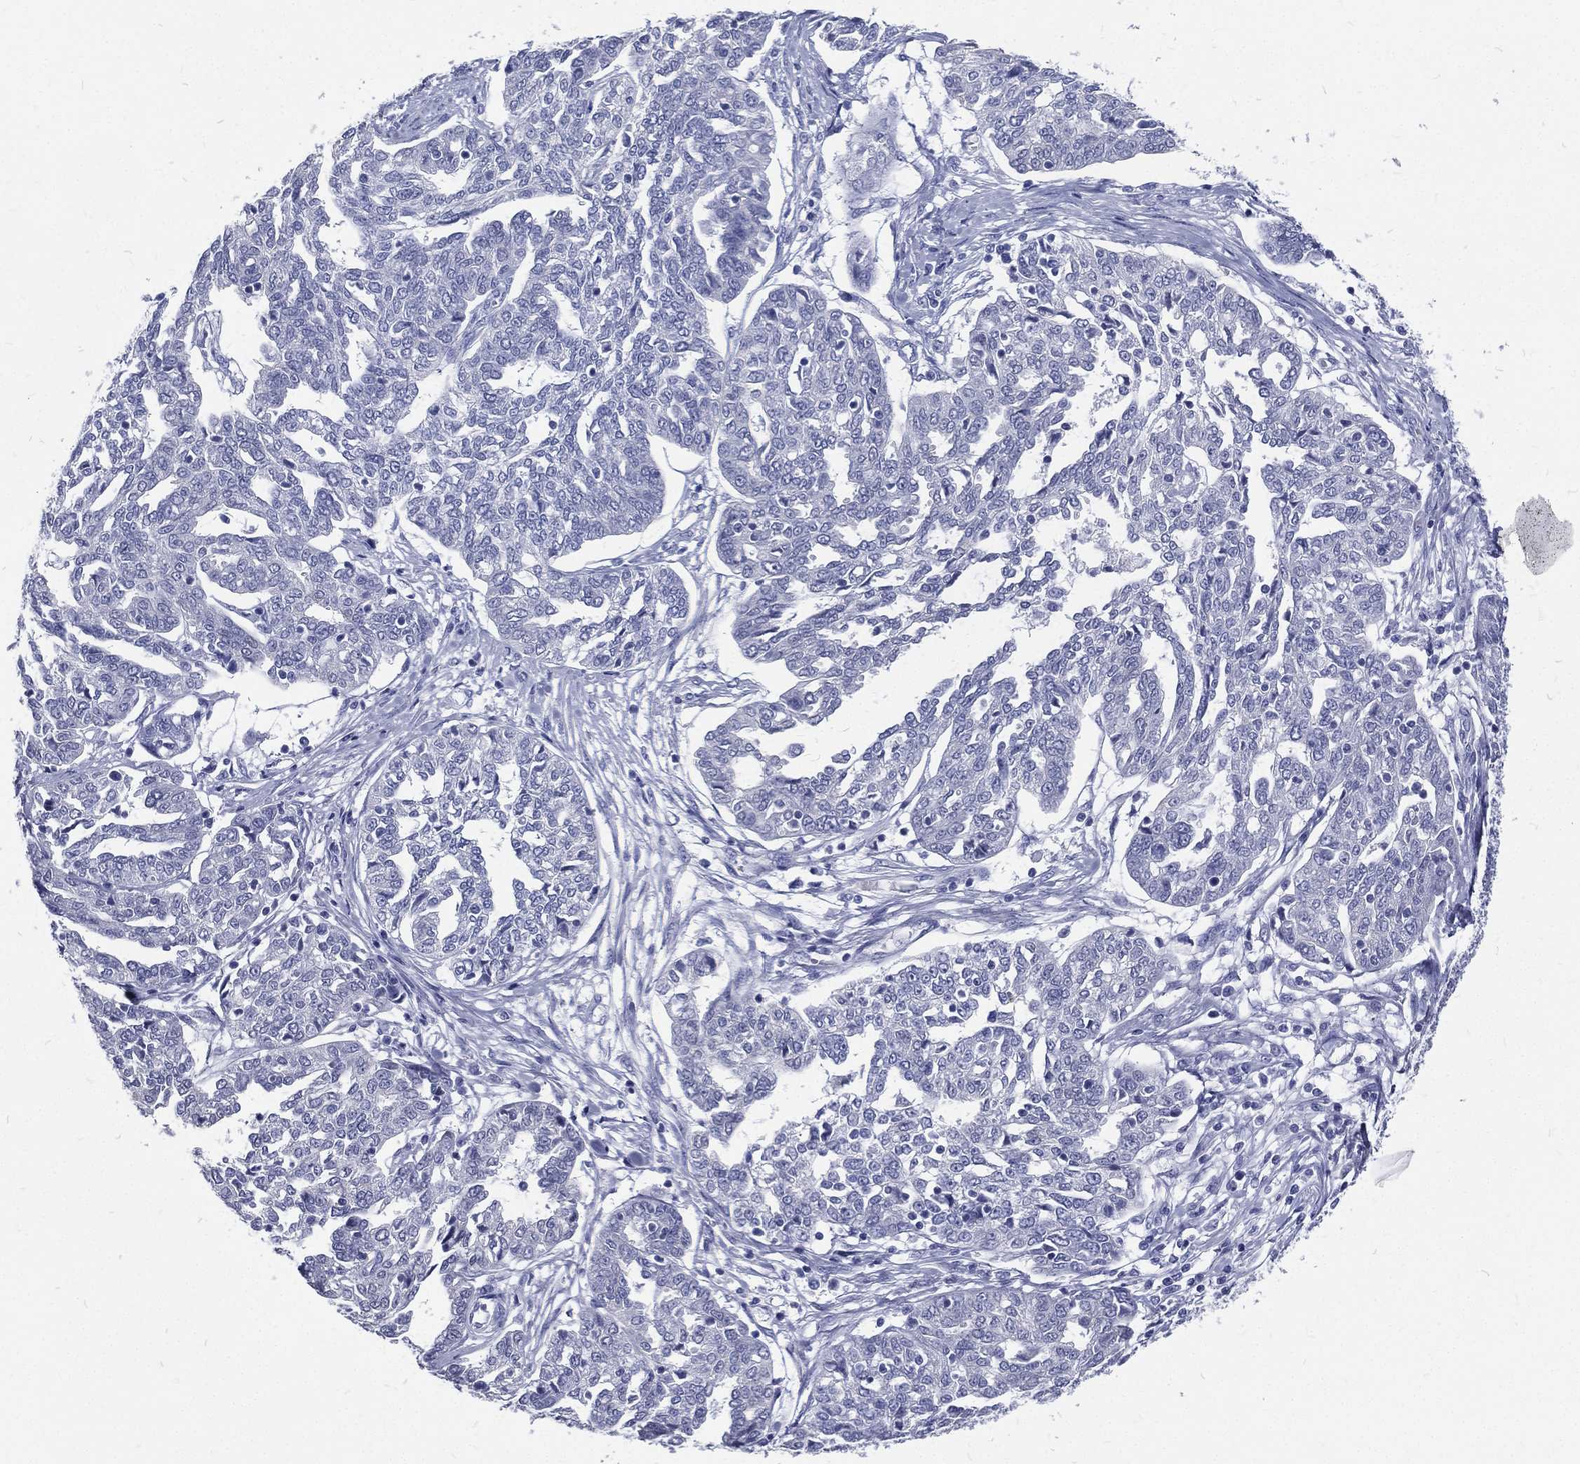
{"staining": {"intensity": "negative", "quantity": "none", "location": "none"}, "tissue": "ovarian cancer", "cell_type": "Tumor cells", "image_type": "cancer", "snomed": [{"axis": "morphology", "description": "Cystadenocarcinoma, serous, NOS"}, {"axis": "topography", "description": "Ovary"}], "caption": "Image shows no protein expression in tumor cells of ovarian cancer (serous cystadenocarcinoma) tissue.", "gene": "RSPH4A", "patient": {"sex": "female", "age": 67}}